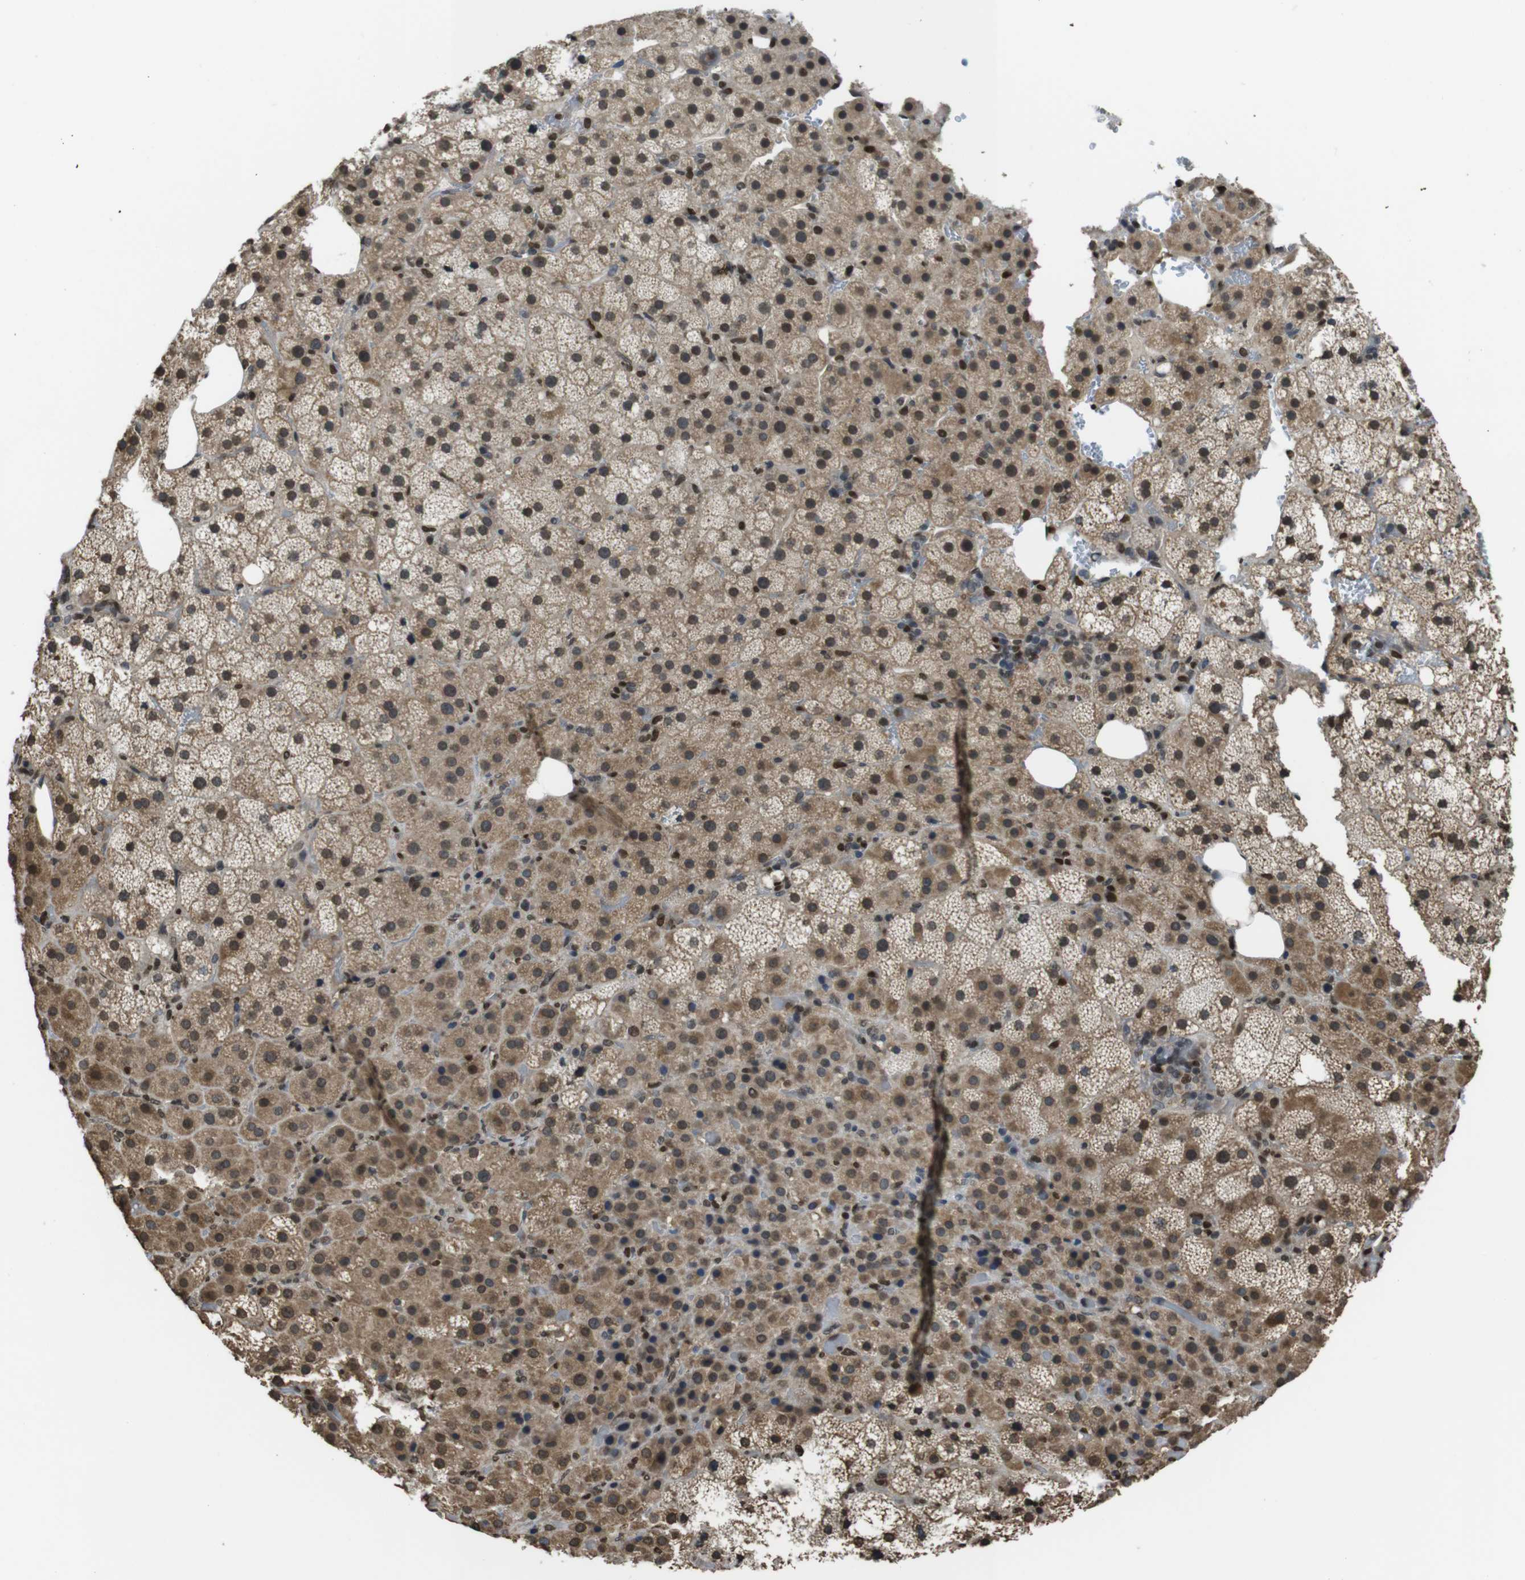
{"staining": {"intensity": "moderate", "quantity": ">75%", "location": "cytoplasmic/membranous,nuclear"}, "tissue": "adrenal gland", "cell_type": "Glandular cells", "image_type": "normal", "snomed": [{"axis": "morphology", "description": "Normal tissue, NOS"}, {"axis": "topography", "description": "Adrenal gland"}], "caption": "Immunohistochemical staining of normal adrenal gland displays >75% levels of moderate cytoplasmic/membranous,nuclear protein expression in approximately >75% of glandular cells. (Stains: DAB (3,3'-diaminobenzidine) in brown, nuclei in blue, Microscopy: brightfield microscopy at high magnification).", "gene": "MAF", "patient": {"sex": "female", "age": 59}}